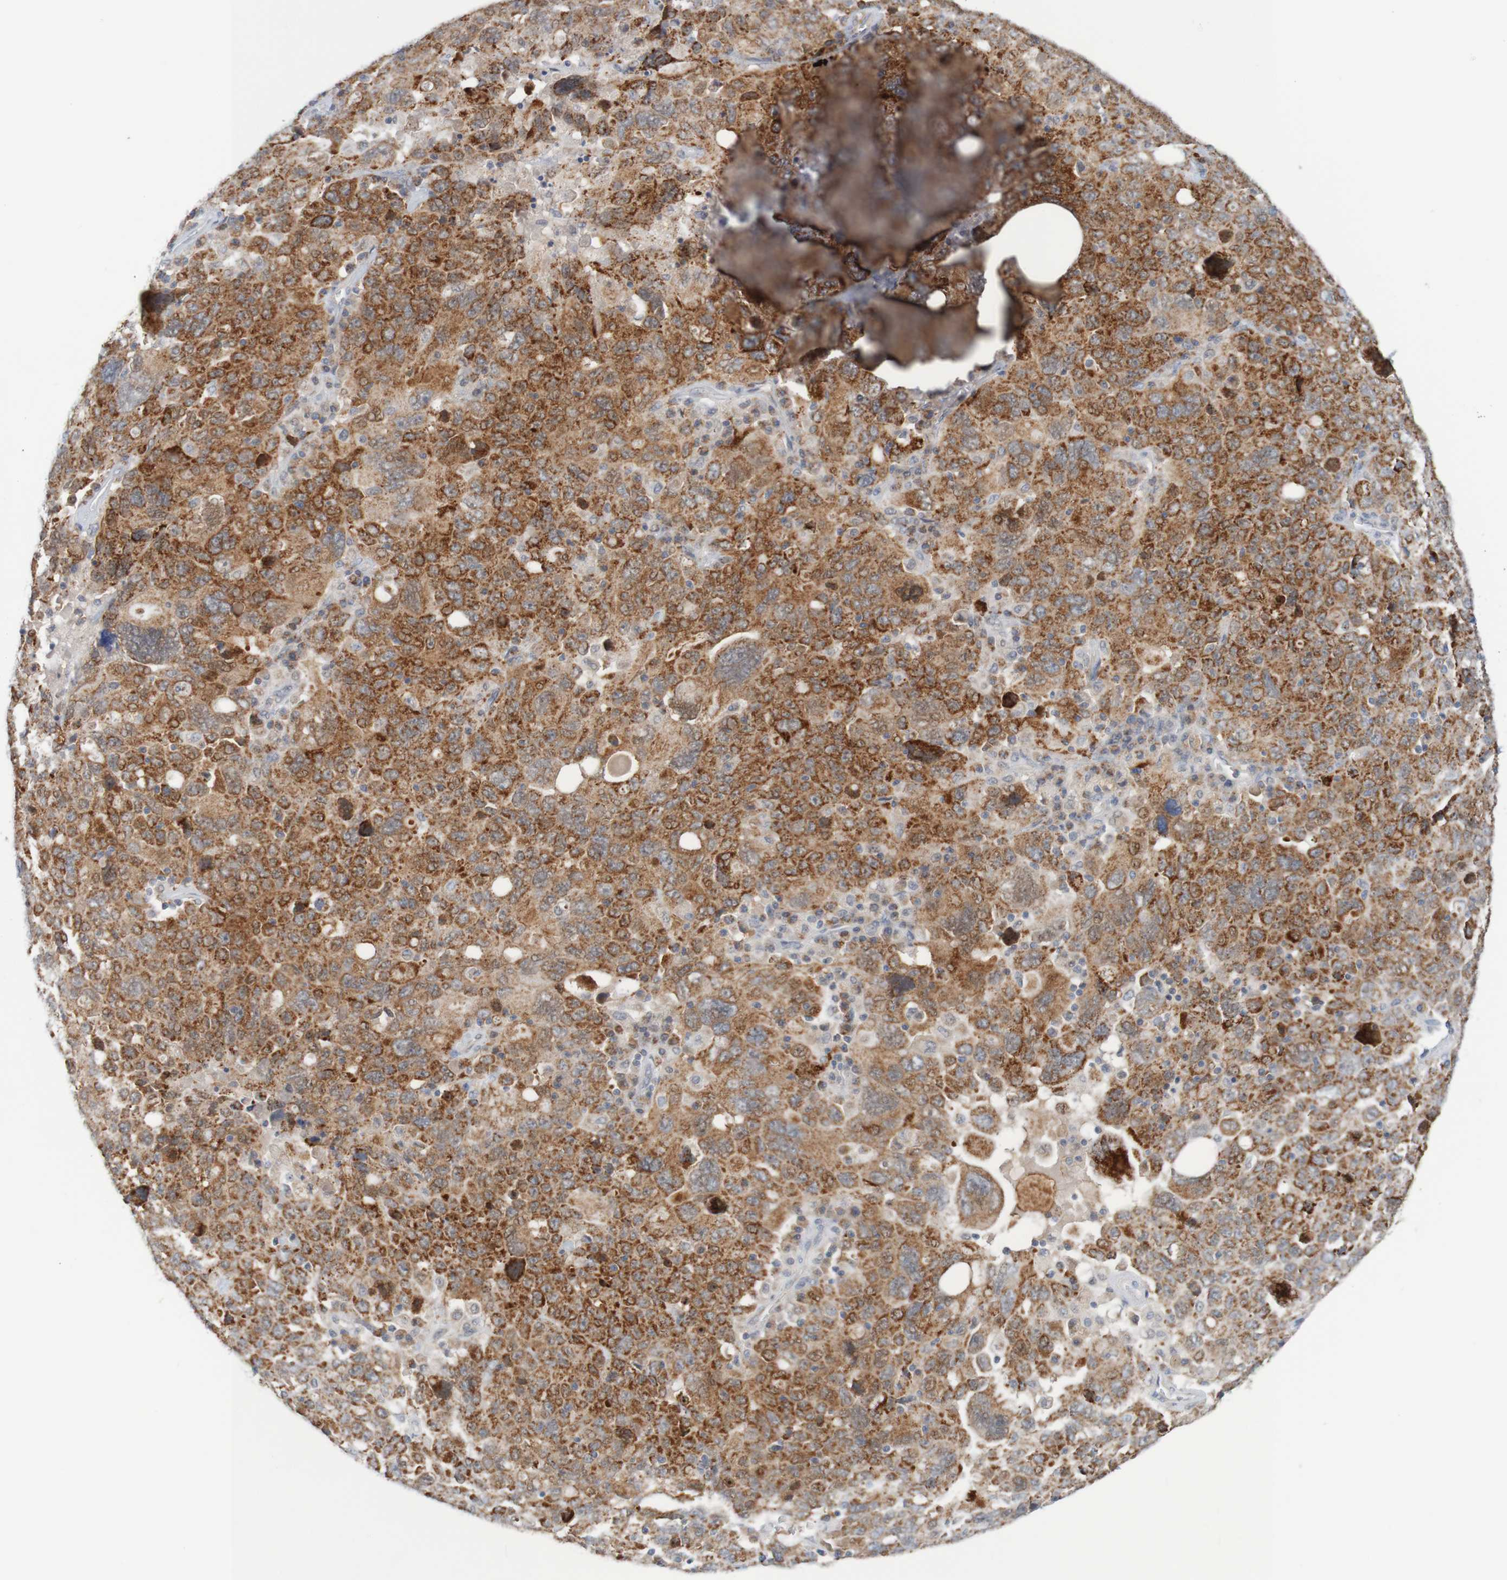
{"staining": {"intensity": "strong", "quantity": ">75%", "location": "cytoplasmic/membranous"}, "tissue": "ovarian cancer", "cell_type": "Tumor cells", "image_type": "cancer", "snomed": [{"axis": "morphology", "description": "Carcinoma, endometroid"}, {"axis": "topography", "description": "Ovary"}], "caption": "The image displays immunohistochemical staining of ovarian cancer. There is strong cytoplasmic/membranous positivity is appreciated in about >75% of tumor cells.", "gene": "NAV2", "patient": {"sex": "female", "age": 62}}